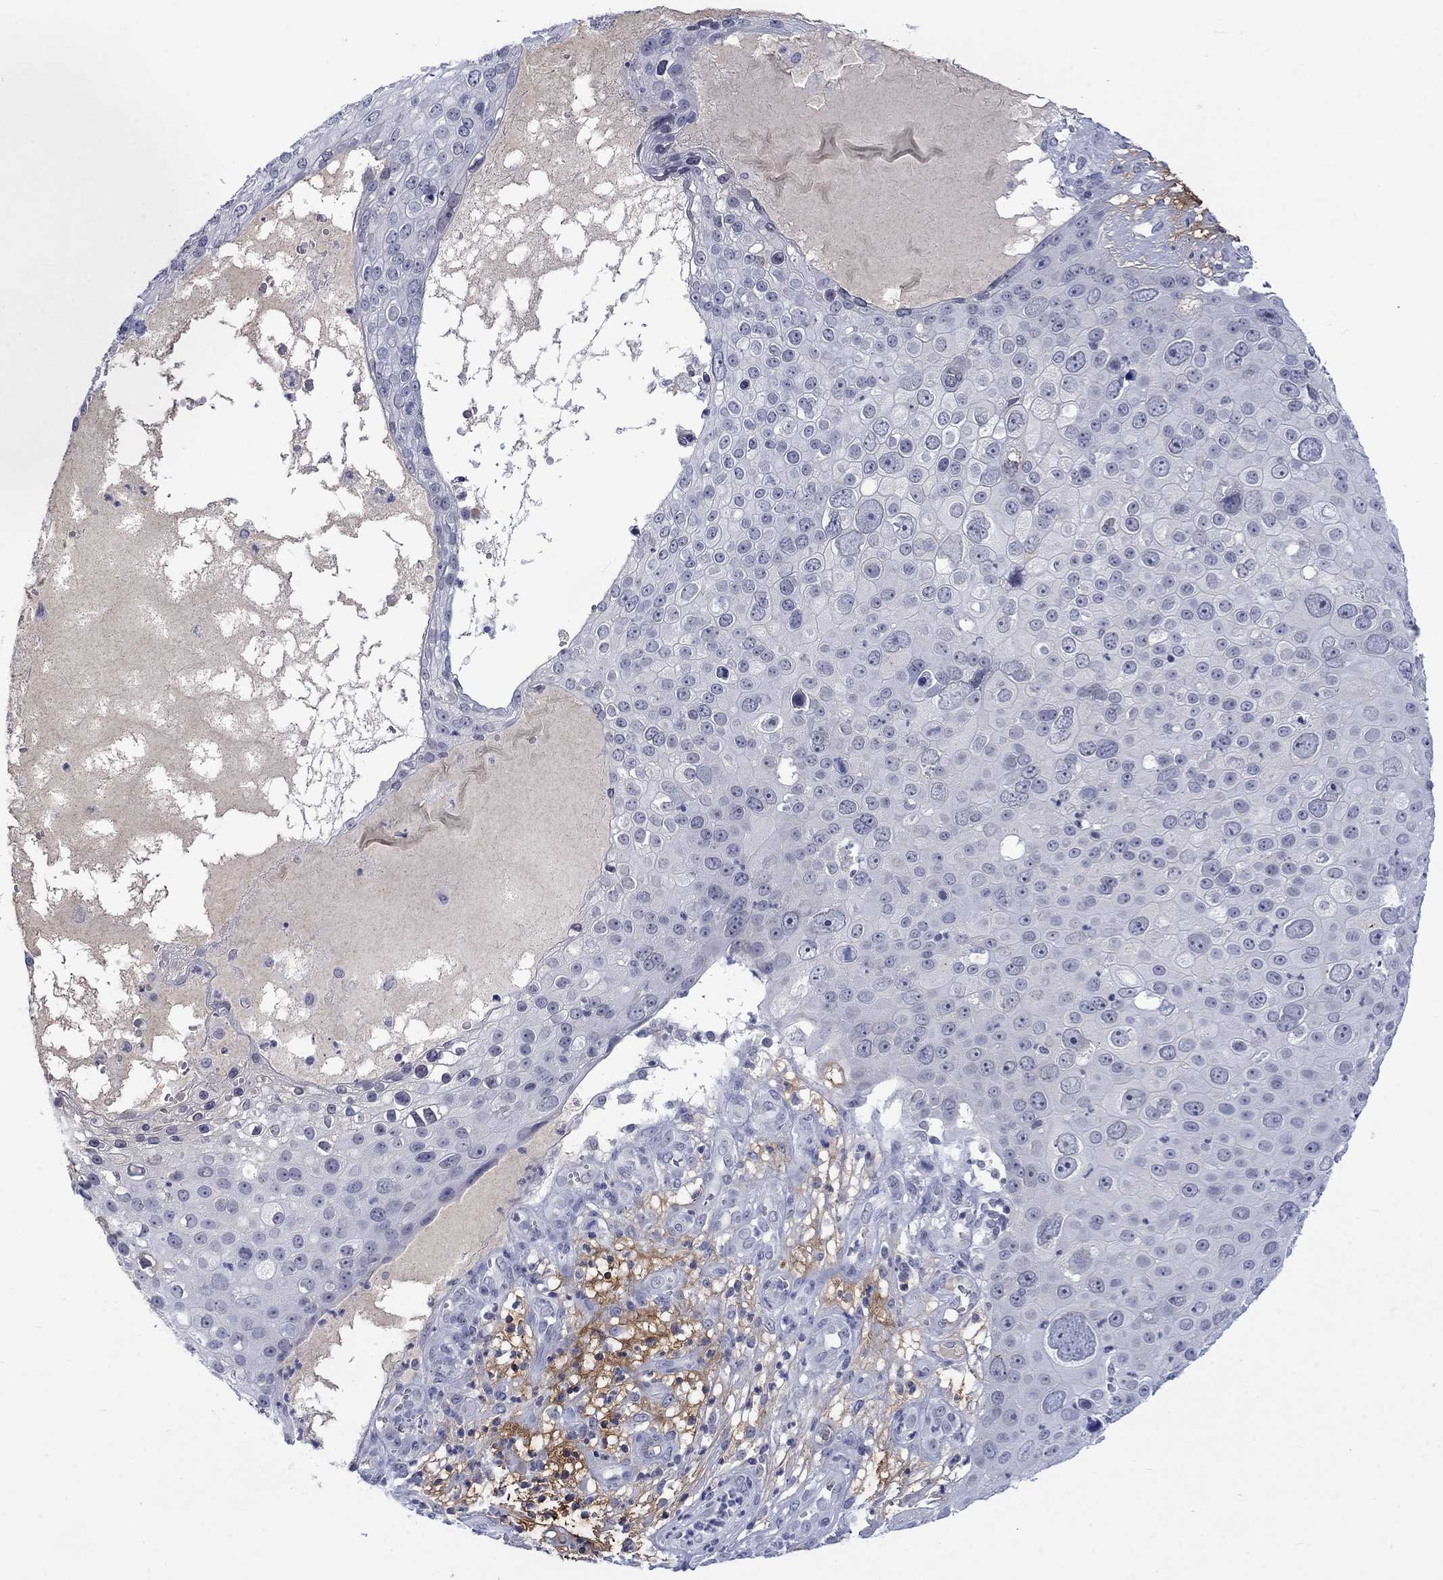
{"staining": {"intensity": "negative", "quantity": "none", "location": "none"}, "tissue": "skin cancer", "cell_type": "Tumor cells", "image_type": "cancer", "snomed": [{"axis": "morphology", "description": "Squamous cell carcinoma, NOS"}, {"axis": "topography", "description": "Skin"}], "caption": "A histopathology image of skin cancer stained for a protein demonstrates no brown staining in tumor cells. (DAB (3,3'-diaminobenzidine) IHC, high magnification).", "gene": "NSMF", "patient": {"sex": "male", "age": 71}}